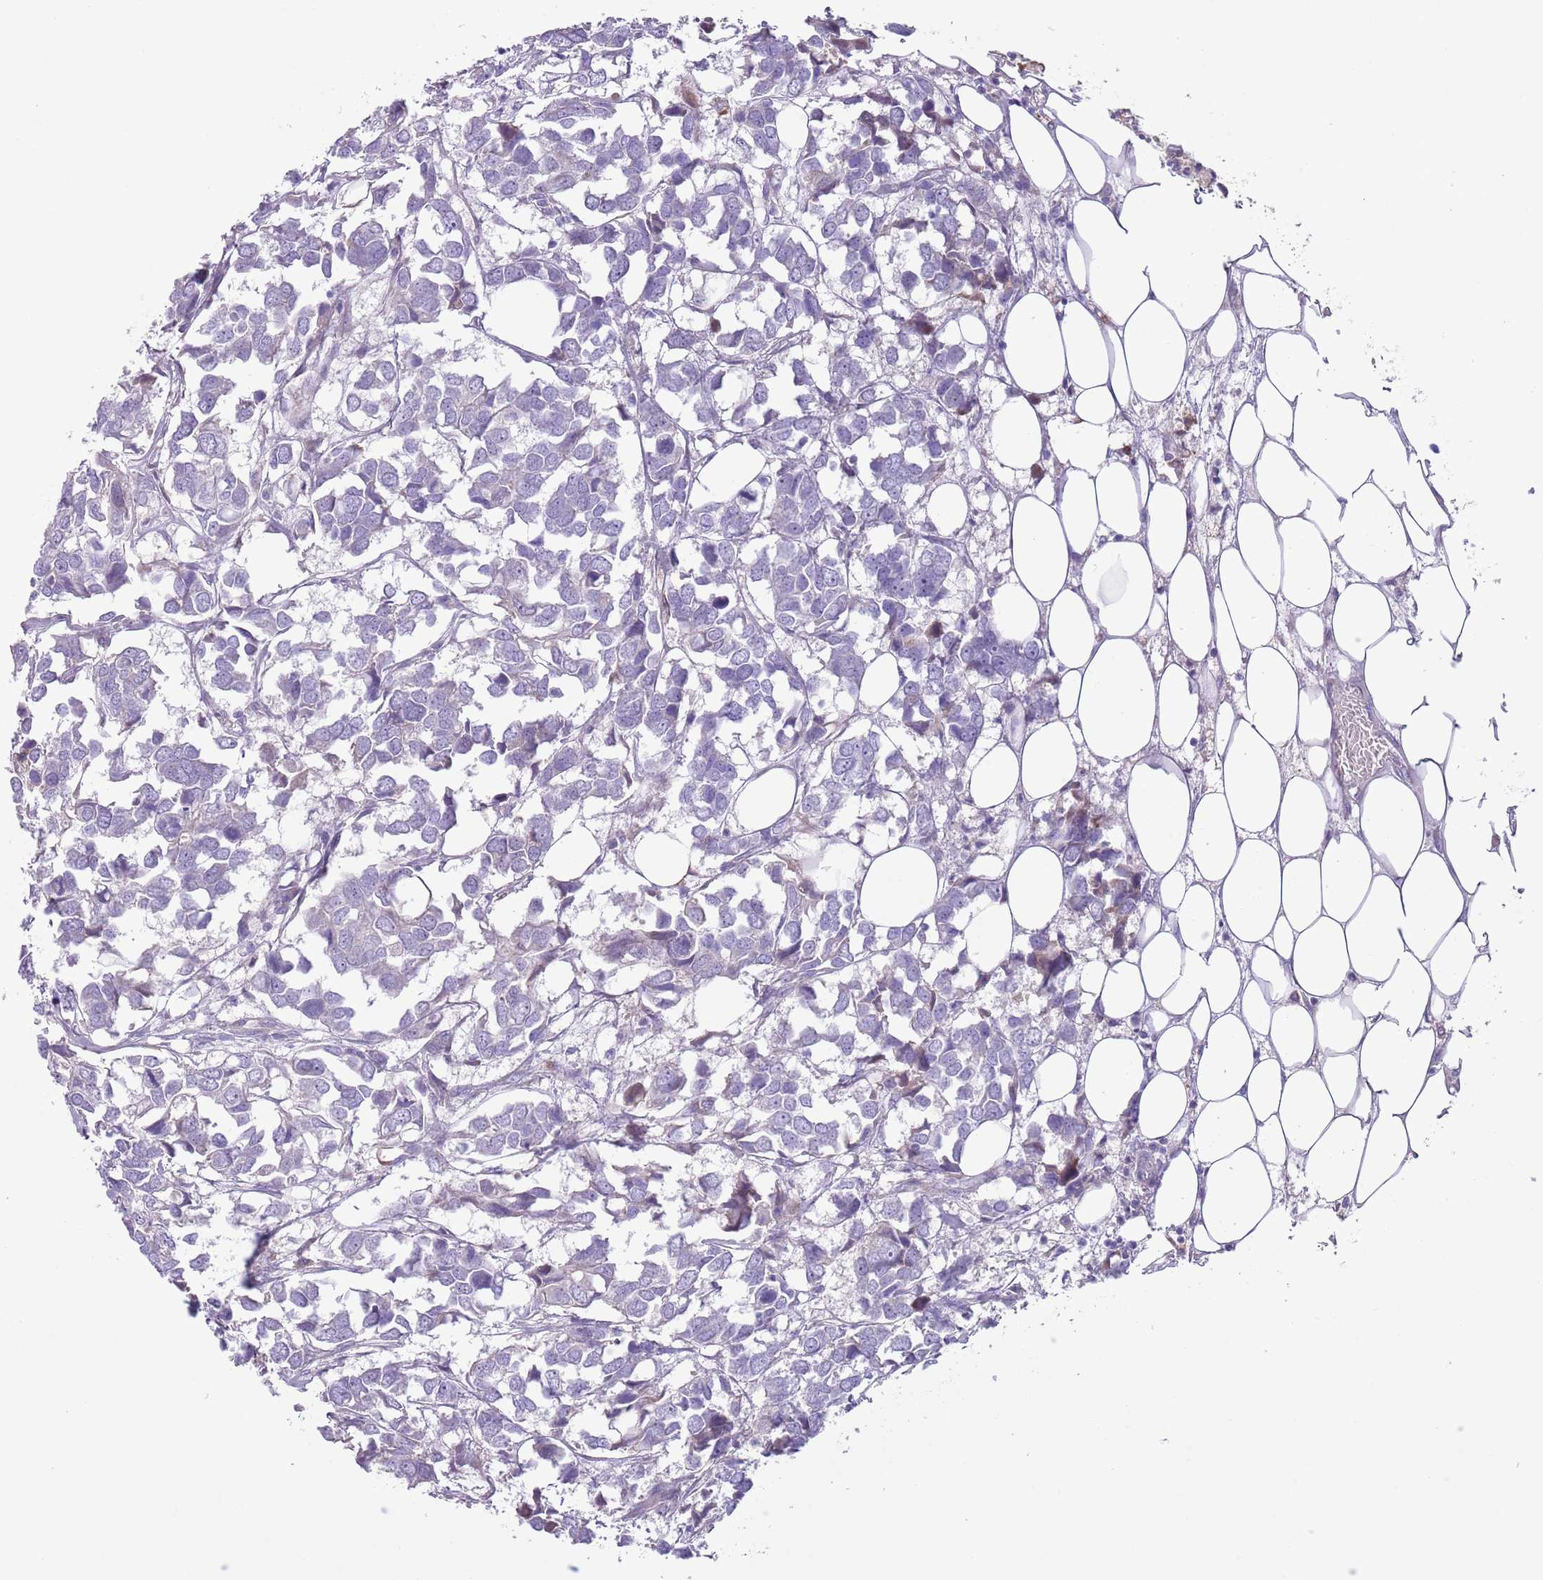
{"staining": {"intensity": "negative", "quantity": "none", "location": "none"}, "tissue": "breast cancer", "cell_type": "Tumor cells", "image_type": "cancer", "snomed": [{"axis": "morphology", "description": "Duct carcinoma"}, {"axis": "topography", "description": "Breast"}], "caption": "This is an immunohistochemistry (IHC) image of breast cancer (infiltrating ductal carcinoma). There is no positivity in tumor cells.", "gene": "CFH", "patient": {"sex": "female", "age": 83}}